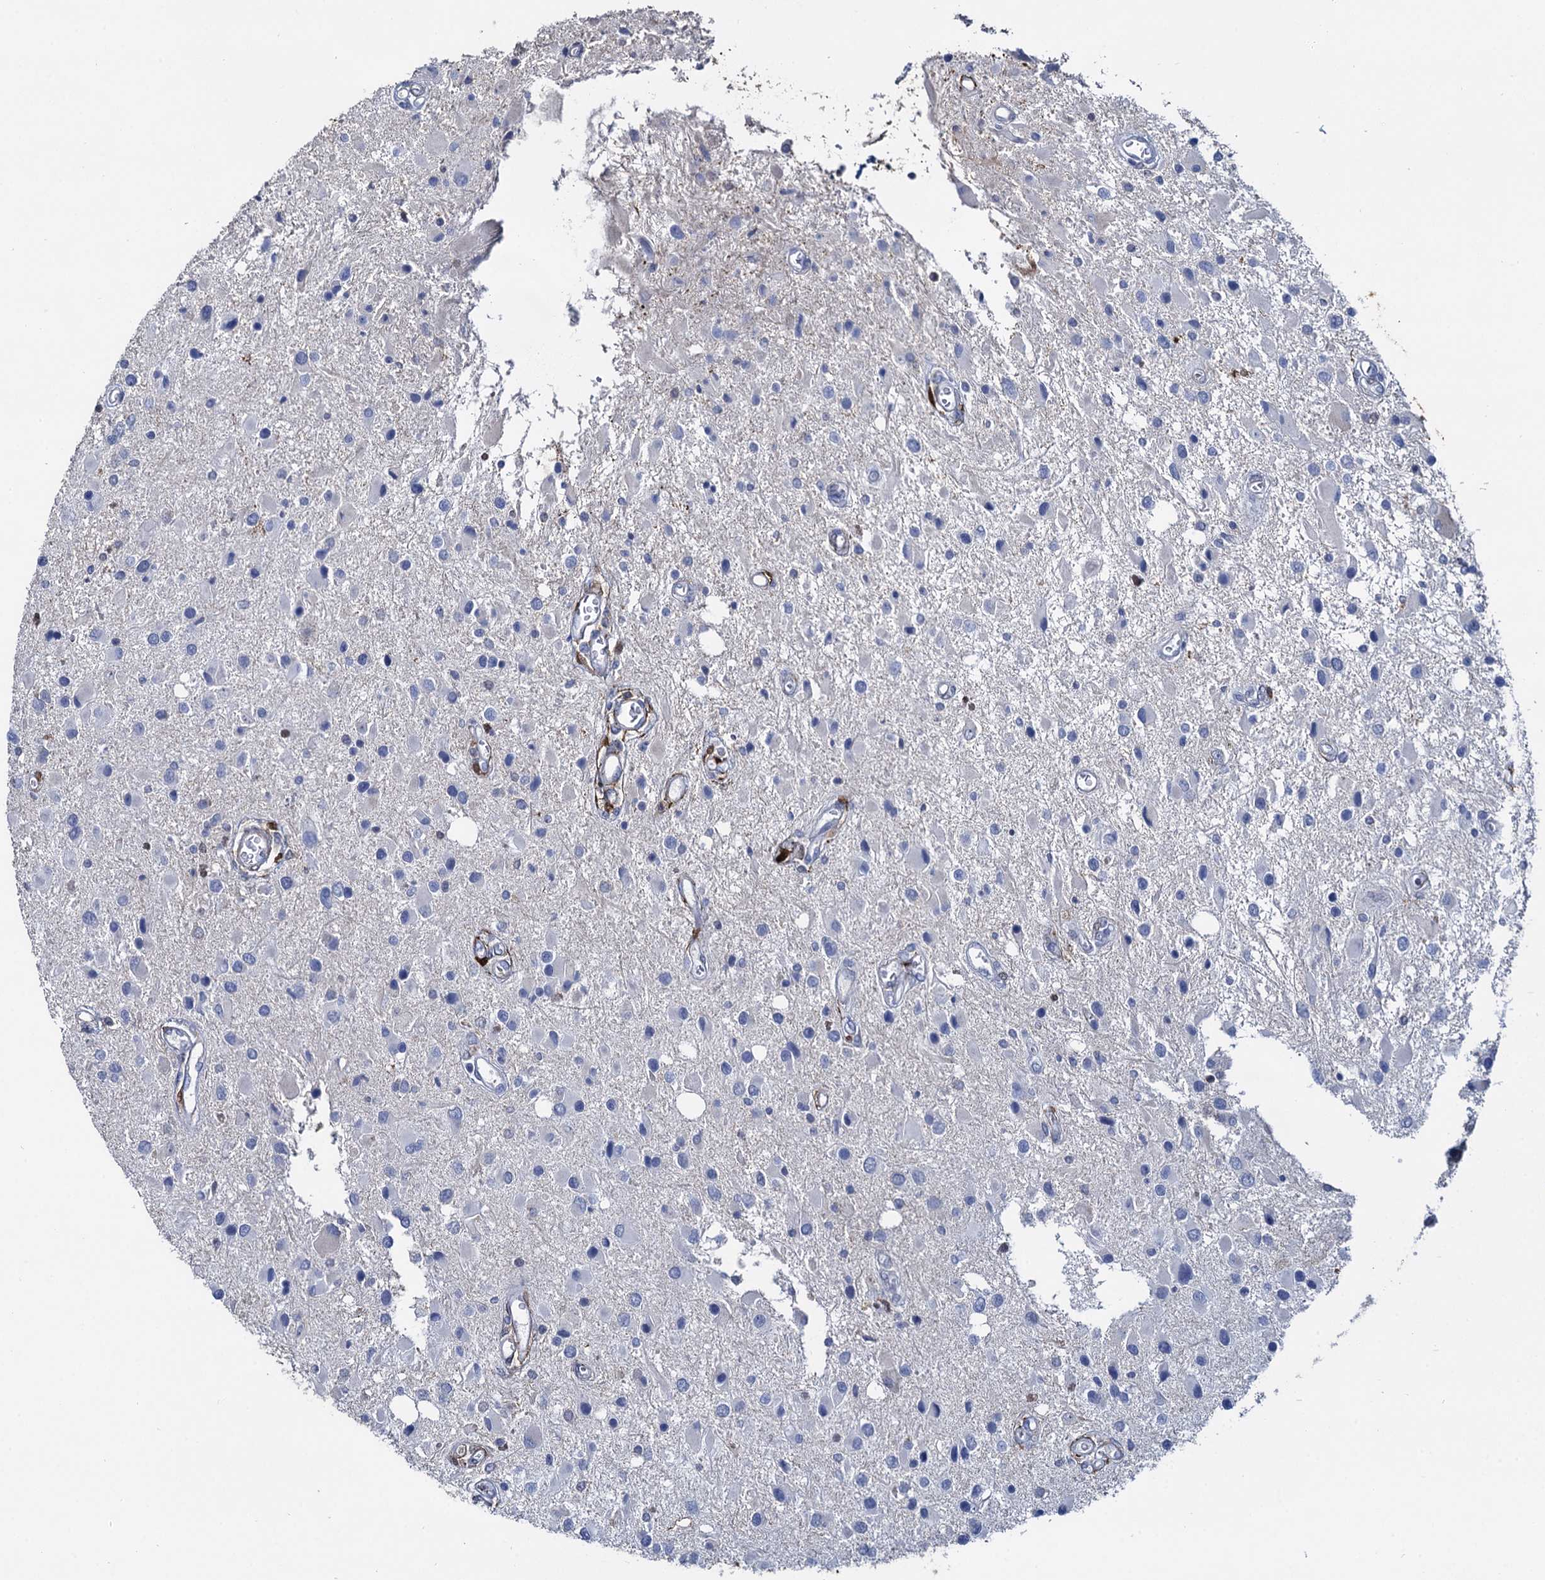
{"staining": {"intensity": "negative", "quantity": "none", "location": "none"}, "tissue": "glioma", "cell_type": "Tumor cells", "image_type": "cancer", "snomed": [{"axis": "morphology", "description": "Glioma, malignant, High grade"}, {"axis": "topography", "description": "Brain"}], "caption": "This is a image of IHC staining of malignant glioma (high-grade), which shows no expression in tumor cells.", "gene": "FABP5", "patient": {"sex": "male", "age": 53}}